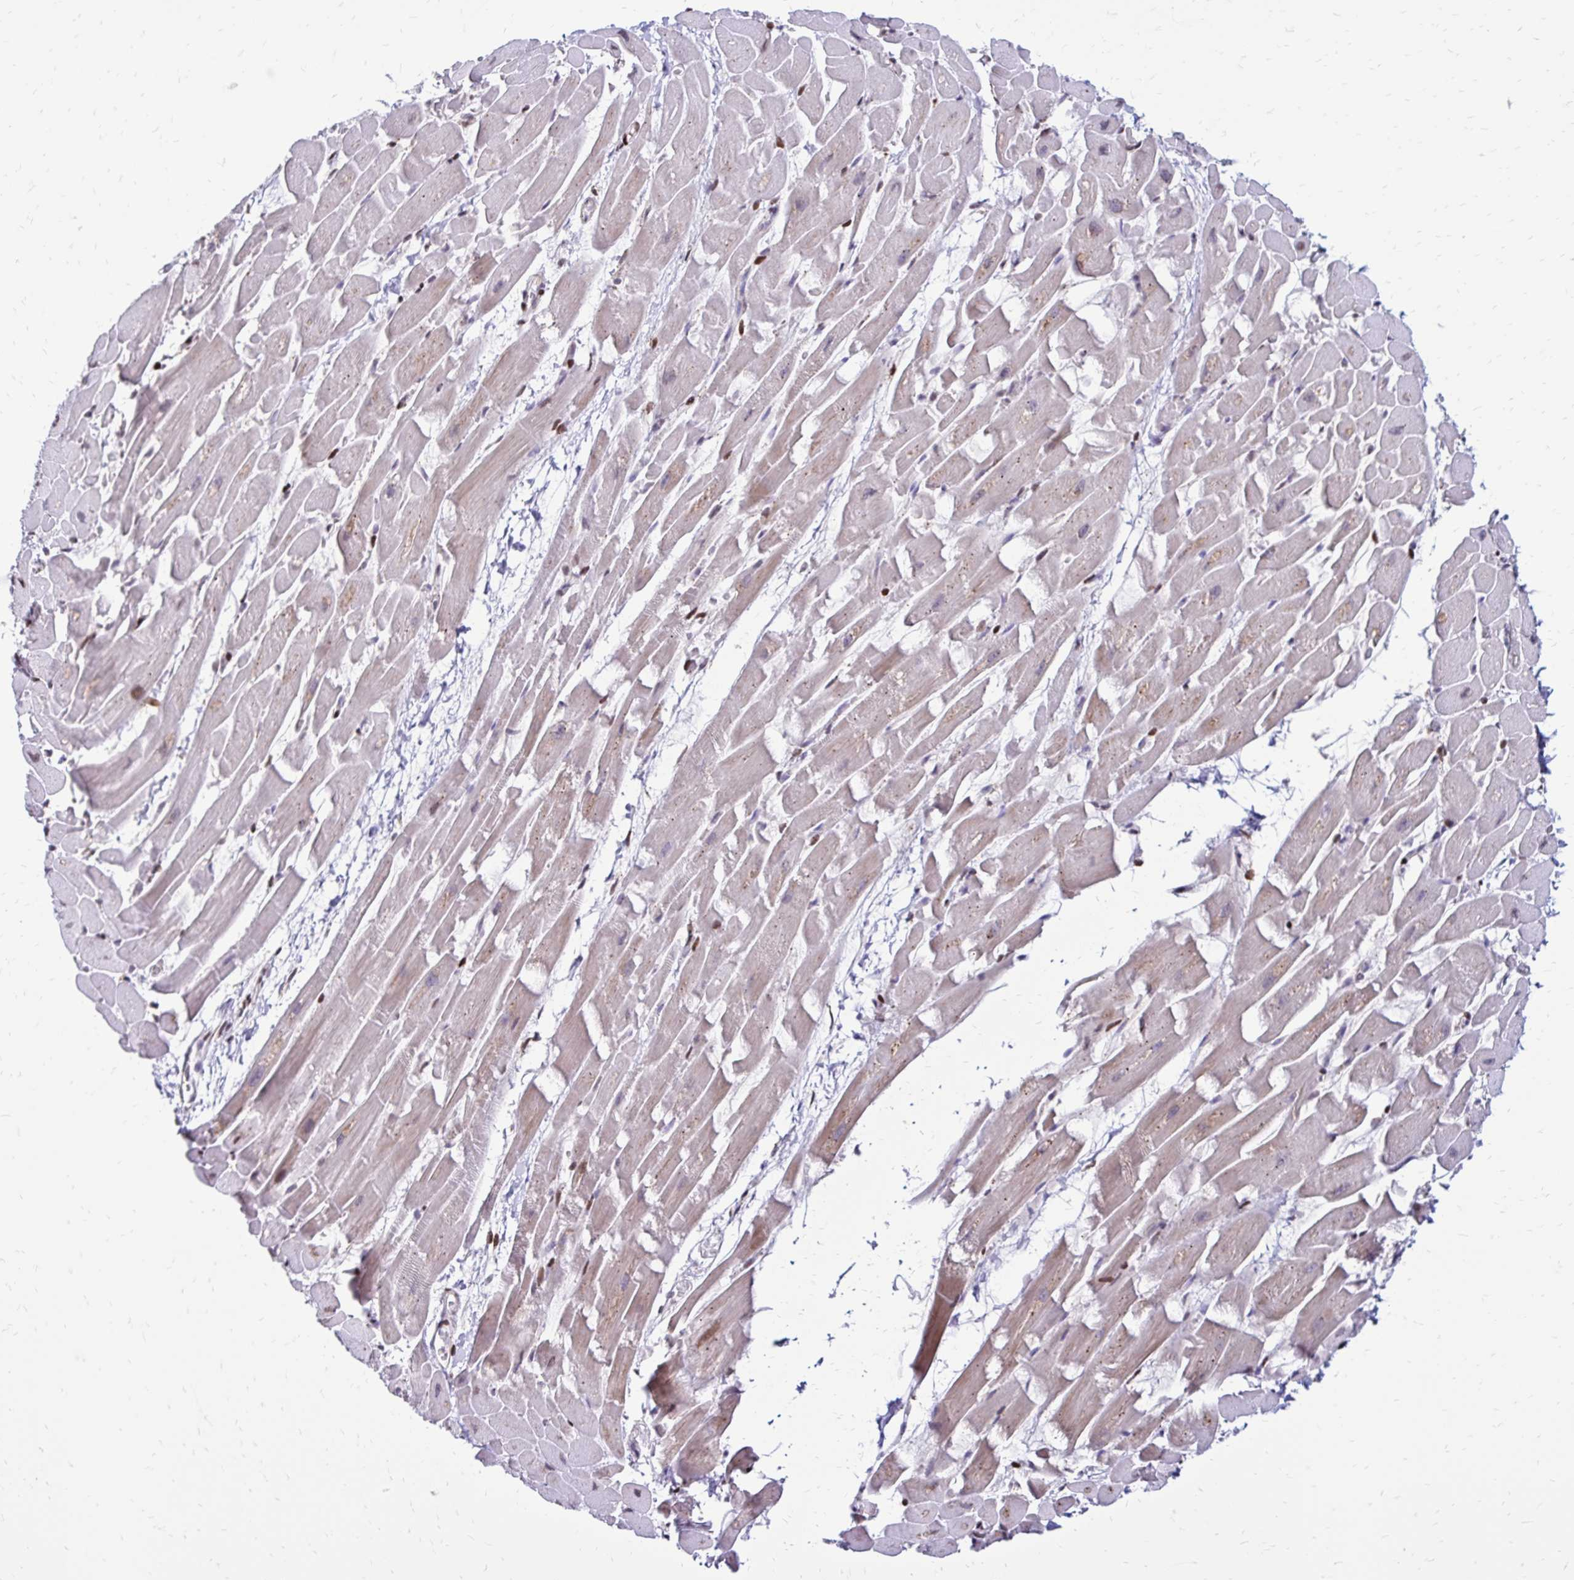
{"staining": {"intensity": "moderate", "quantity": "<25%", "location": "nuclear"}, "tissue": "heart muscle", "cell_type": "Cardiomyocytes", "image_type": "normal", "snomed": [{"axis": "morphology", "description": "Normal tissue, NOS"}, {"axis": "topography", "description": "Heart"}], "caption": "Moderate nuclear protein staining is appreciated in approximately <25% of cardiomyocytes in heart muscle. Using DAB (3,3'-diaminobenzidine) (brown) and hematoxylin (blue) stains, captured at high magnification using brightfield microscopy.", "gene": "TOB1", "patient": {"sex": "male", "age": 37}}